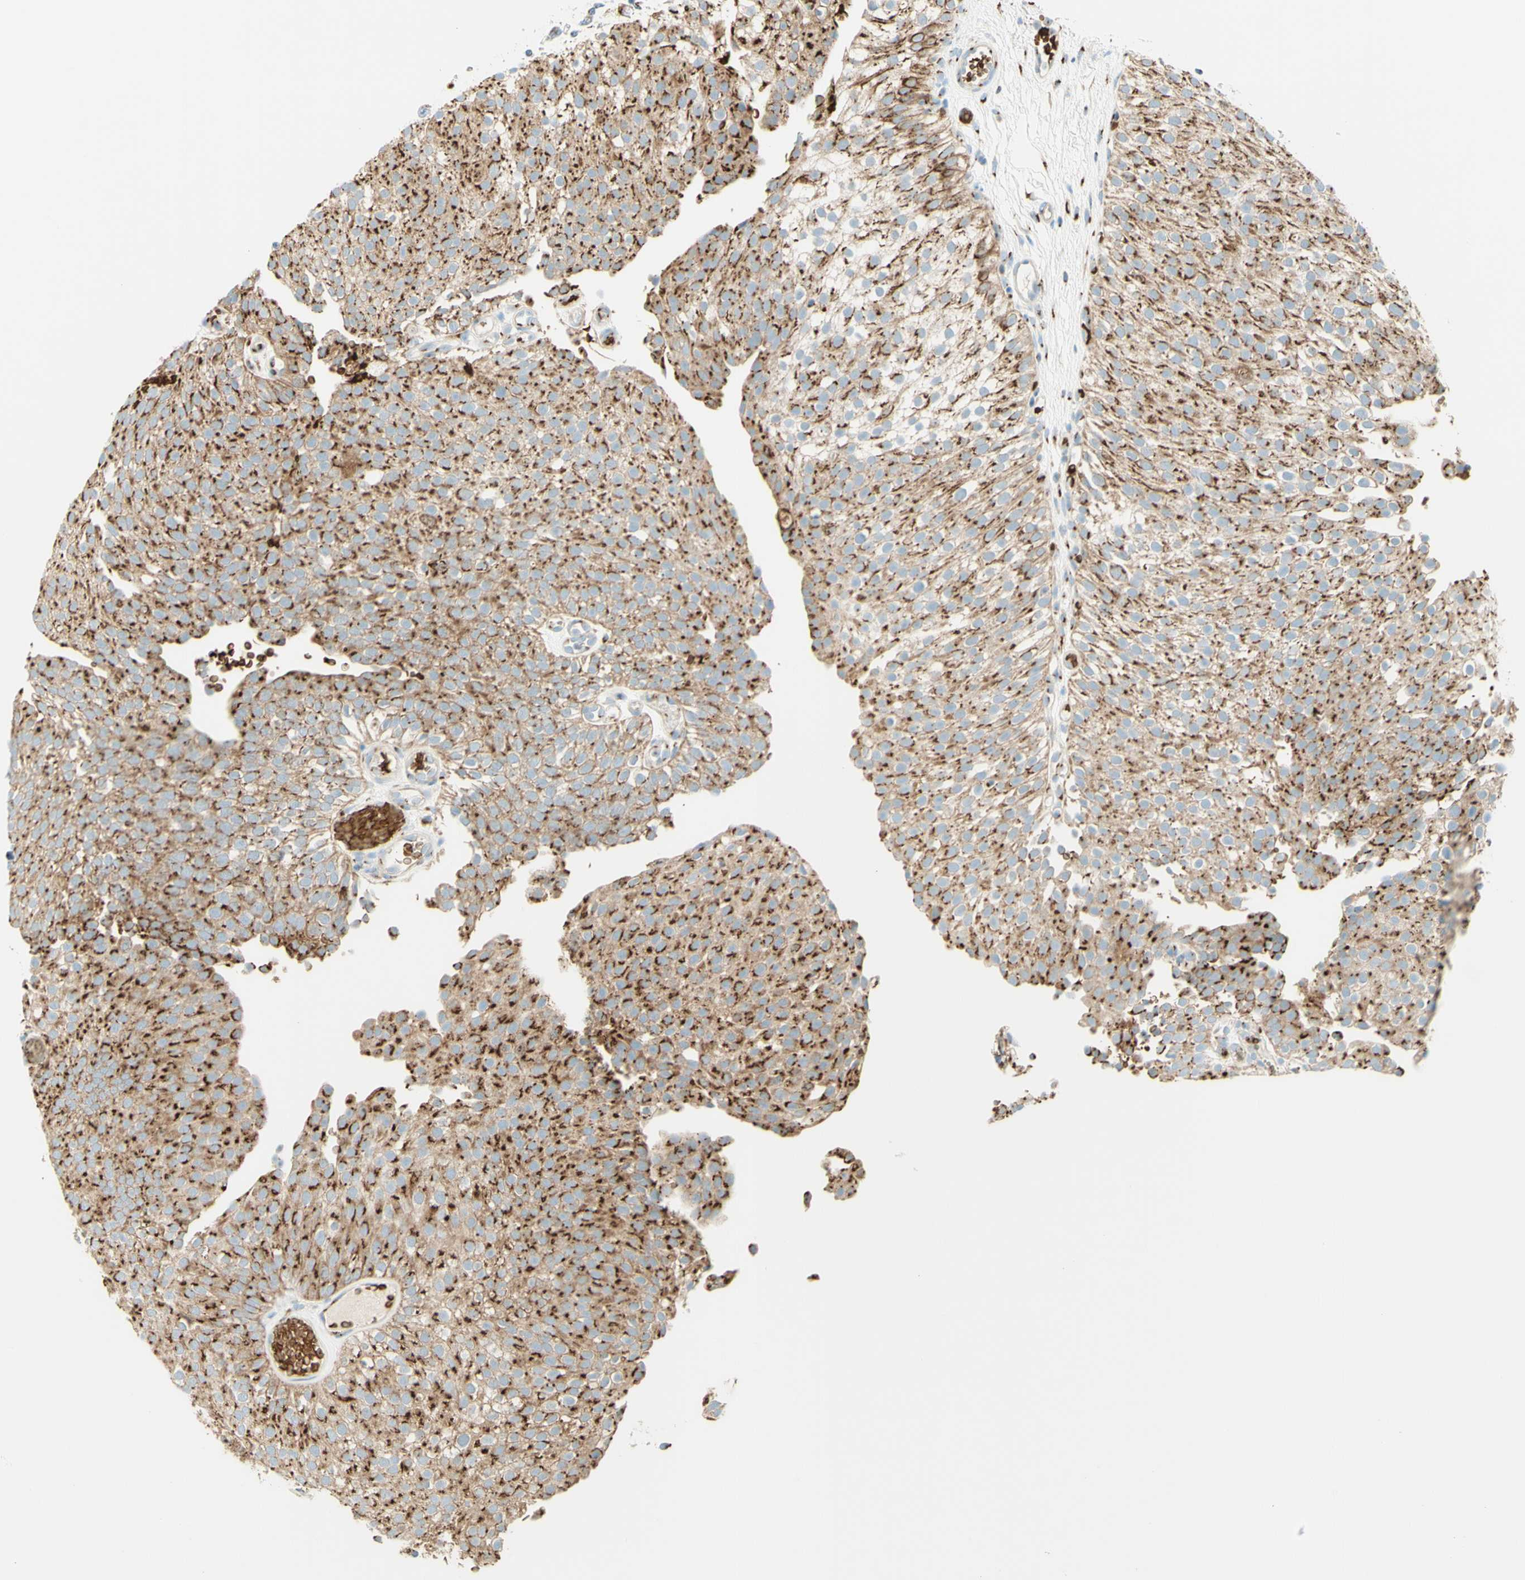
{"staining": {"intensity": "strong", "quantity": ">75%", "location": "cytoplasmic/membranous"}, "tissue": "urothelial cancer", "cell_type": "Tumor cells", "image_type": "cancer", "snomed": [{"axis": "morphology", "description": "Urothelial carcinoma, Low grade"}, {"axis": "topography", "description": "Urinary bladder"}], "caption": "The immunohistochemical stain highlights strong cytoplasmic/membranous positivity in tumor cells of low-grade urothelial carcinoma tissue.", "gene": "GOLGB1", "patient": {"sex": "male", "age": 78}}